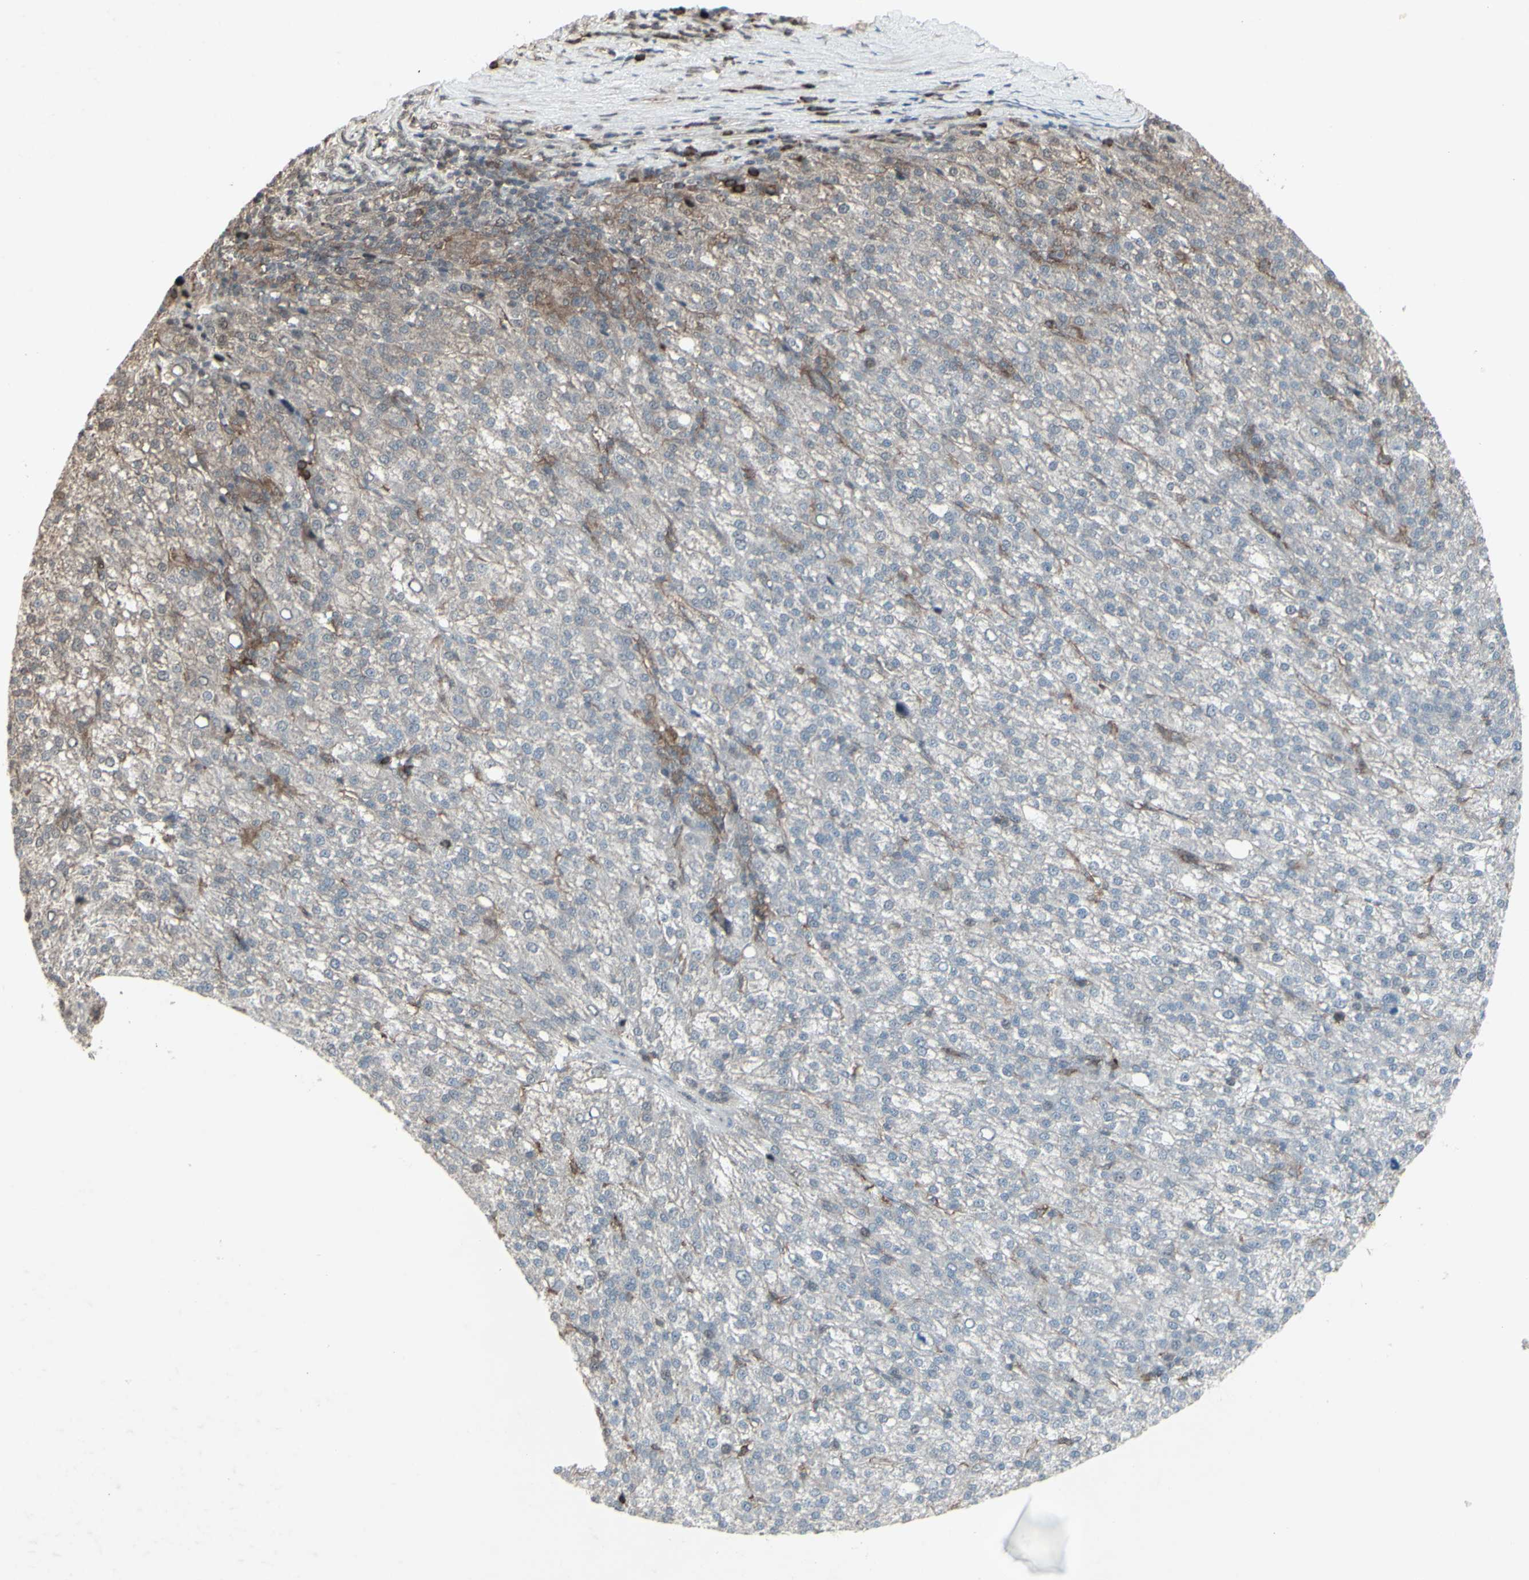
{"staining": {"intensity": "negative", "quantity": "none", "location": "none"}, "tissue": "liver cancer", "cell_type": "Tumor cells", "image_type": "cancer", "snomed": [{"axis": "morphology", "description": "Carcinoma, Hepatocellular, NOS"}, {"axis": "topography", "description": "Liver"}], "caption": "IHC photomicrograph of neoplastic tissue: human hepatocellular carcinoma (liver) stained with DAB (3,3'-diaminobenzidine) exhibits no significant protein staining in tumor cells.", "gene": "CD33", "patient": {"sex": "female", "age": 58}}